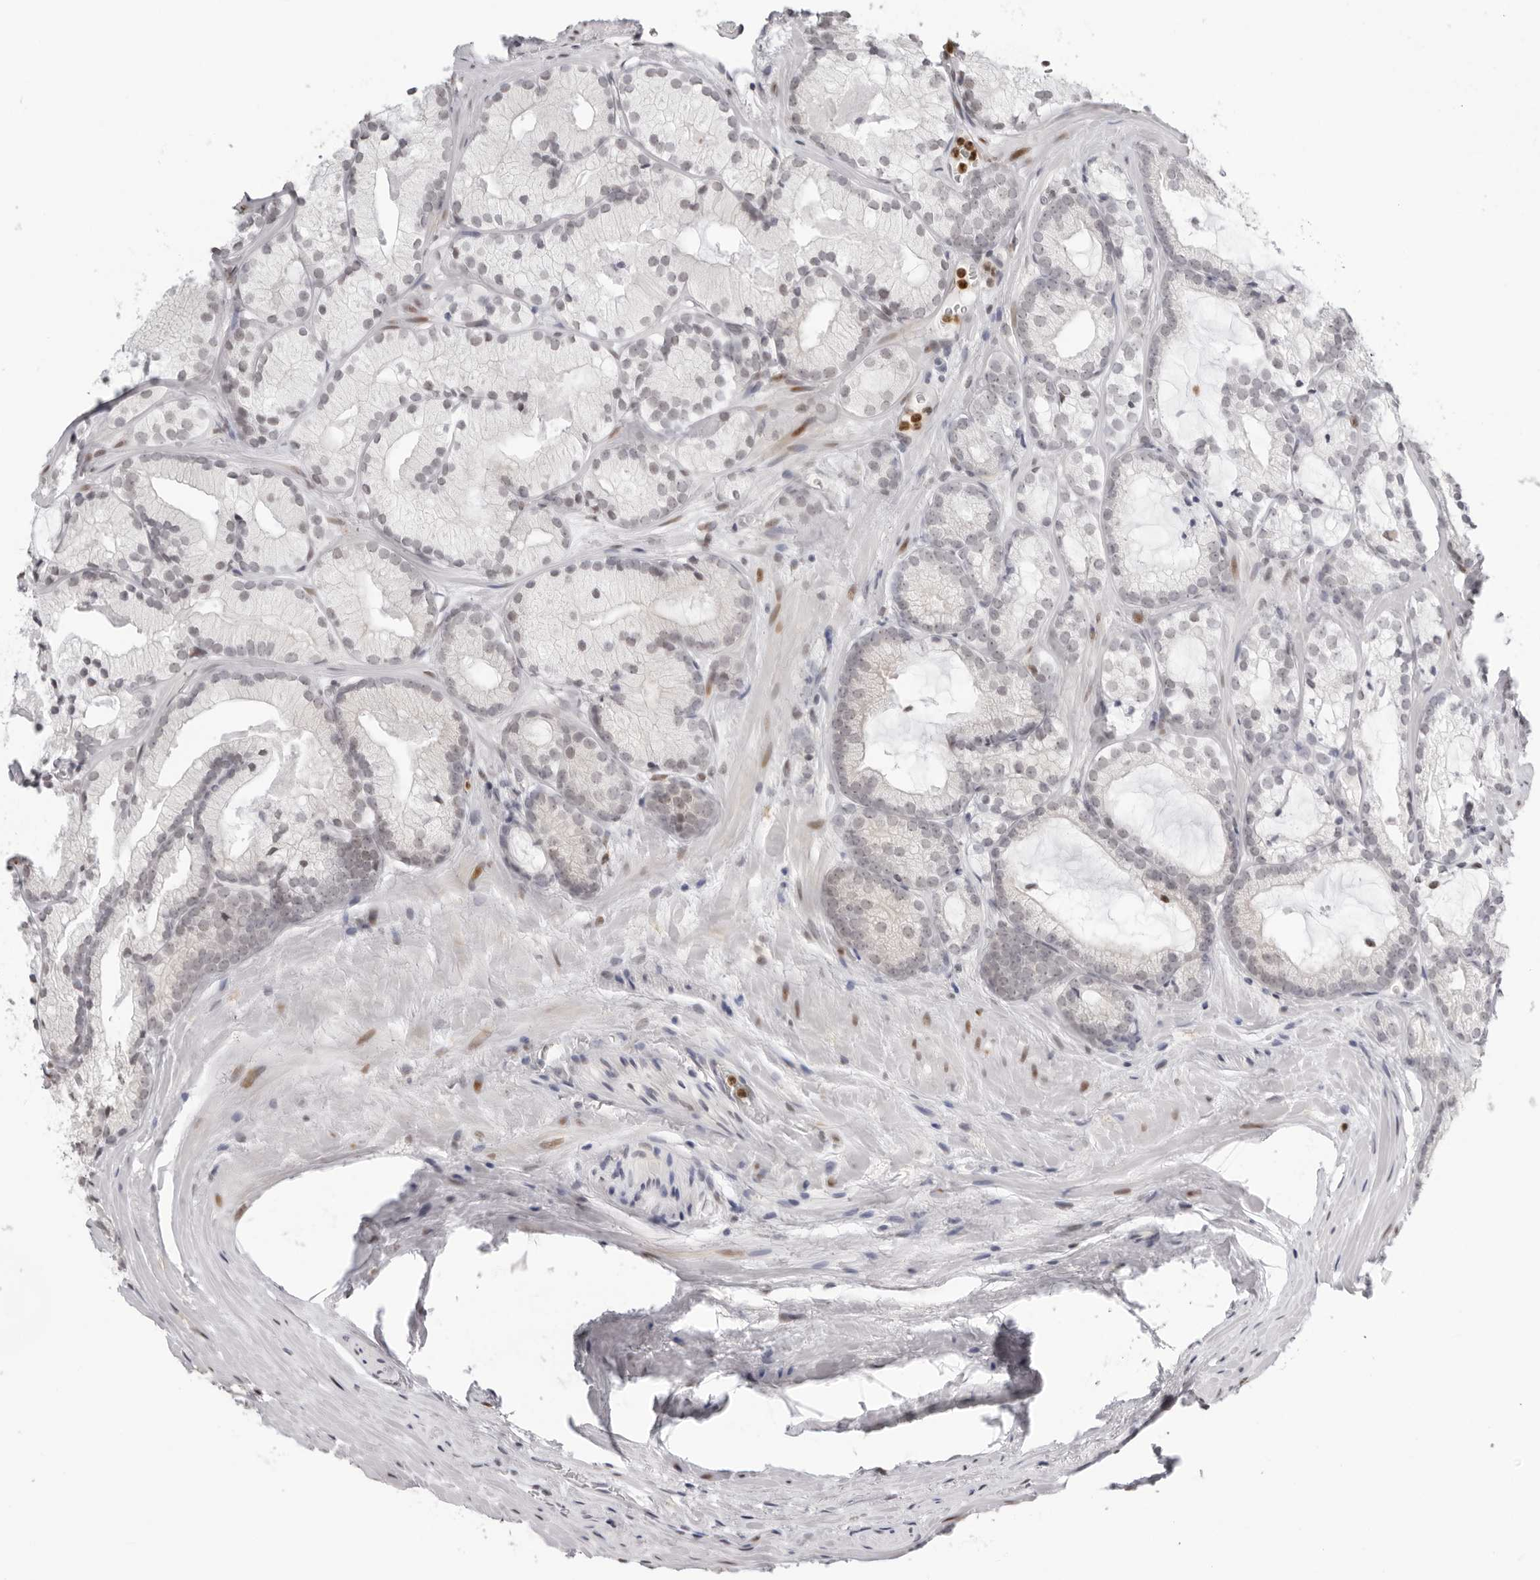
{"staining": {"intensity": "negative", "quantity": "none", "location": "none"}, "tissue": "prostate cancer", "cell_type": "Tumor cells", "image_type": "cancer", "snomed": [{"axis": "morphology", "description": "Adenocarcinoma, Low grade"}, {"axis": "topography", "description": "Prostate"}], "caption": "Protein analysis of prostate low-grade adenocarcinoma displays no significant expression in tumor cells.", "gene": "RNF146", "patient": {"sex": "male", "age": 72}}